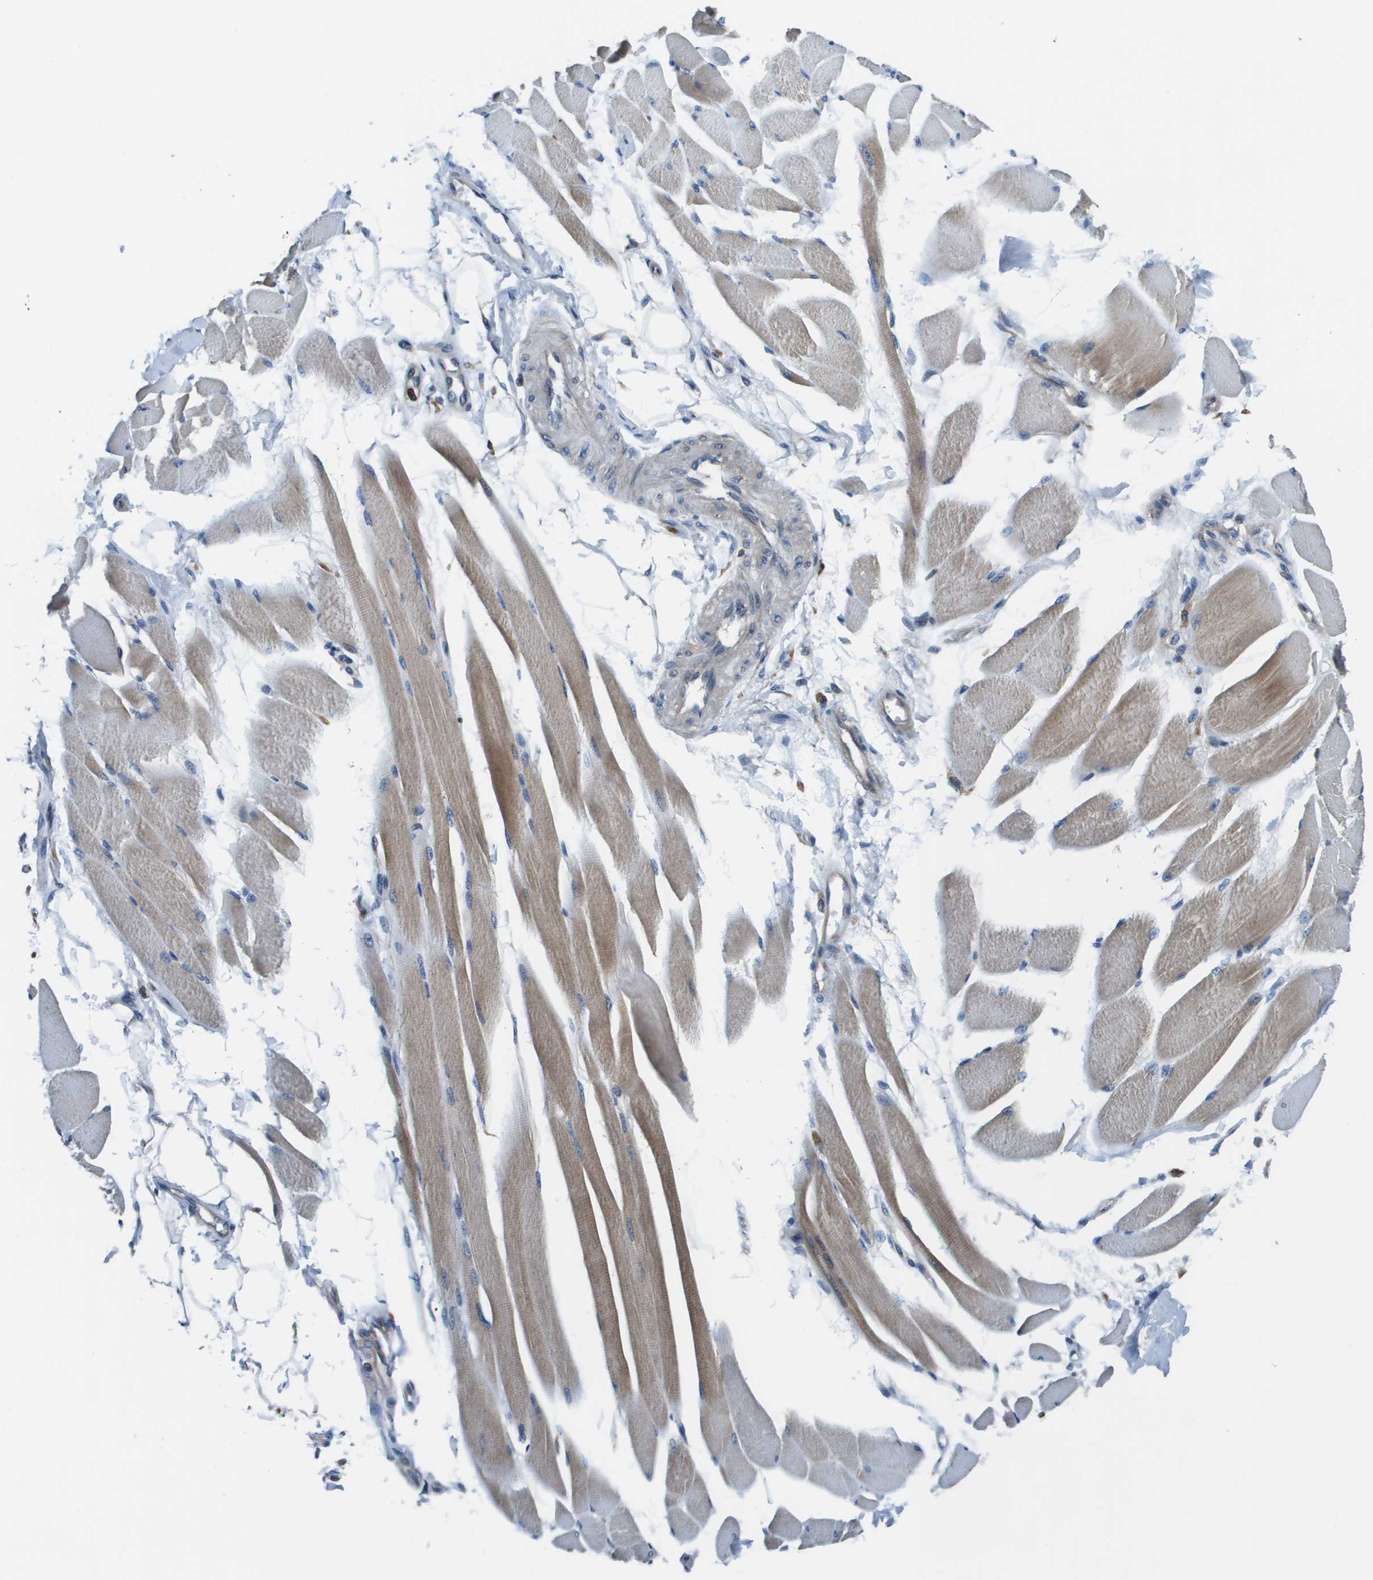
{"staining": {"intensity": "moderate", "quantity": "25%-75%", "location": "cytoplasmic/membranous"}, "tissue": "skeletal muscle", "cell_type": "Myocytes", "image_type": "normal", "snomed": [{"axis": "morphology", "description": "Normal tissue, NOS"}, {"axis": "topography", "description": "Skeletal muscle"}, {"axis": "topography", "description": "Peripheral nerve tissue"}], "caption": "Immunohistochemical staining of benign human skeletal muscle exhibits moderate cytoplasmic/membranous protein staining in approximately 25%-75% of myocytes. Immunohistochemistry stains the protein of interest in brown and the nuclei are stained blue.", "gene": "CNPY3", "patient": {"sex": "female", "age": 84}}